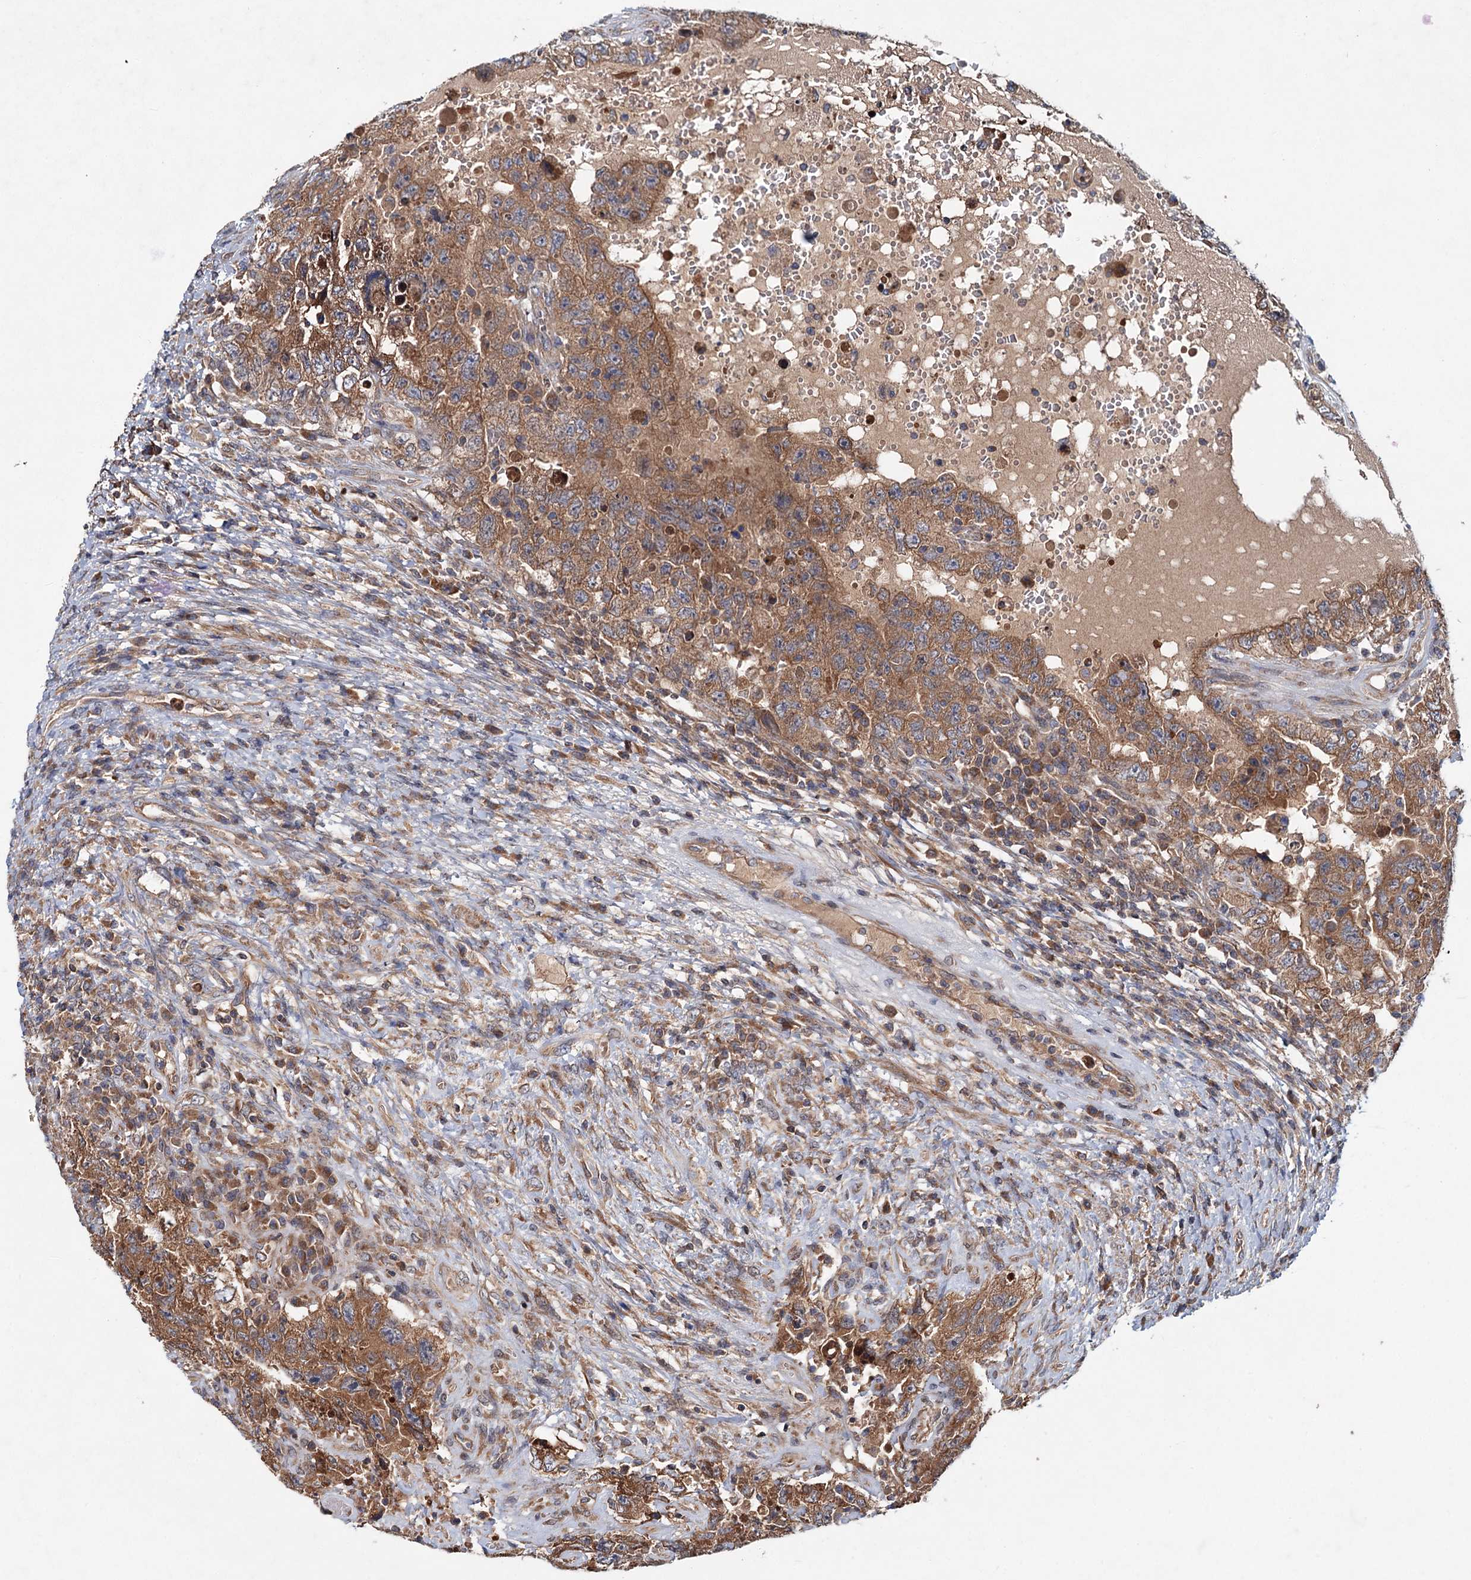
{"staining": {"intensity": "moderate", "quantity": ">75%", "location": "cytoplasmic/membranous"}, "tissue": "testis cancer", "cell_type": "Tumor cells", "image_type": "cancer", "snomed": [{"axis": "morphology", "description": "Carcinoma, Embryonal, NOS"}, {"axis": "topography", "description": "Testis"}], "caption": "A micrograph of testis embryonal carcinoma stained for a protein demonstrates moderate cytoplasmic/membranous brown staining in tumor cells.", "gene": "MTRR", "patient": {"sex": "male", "age": 26}}